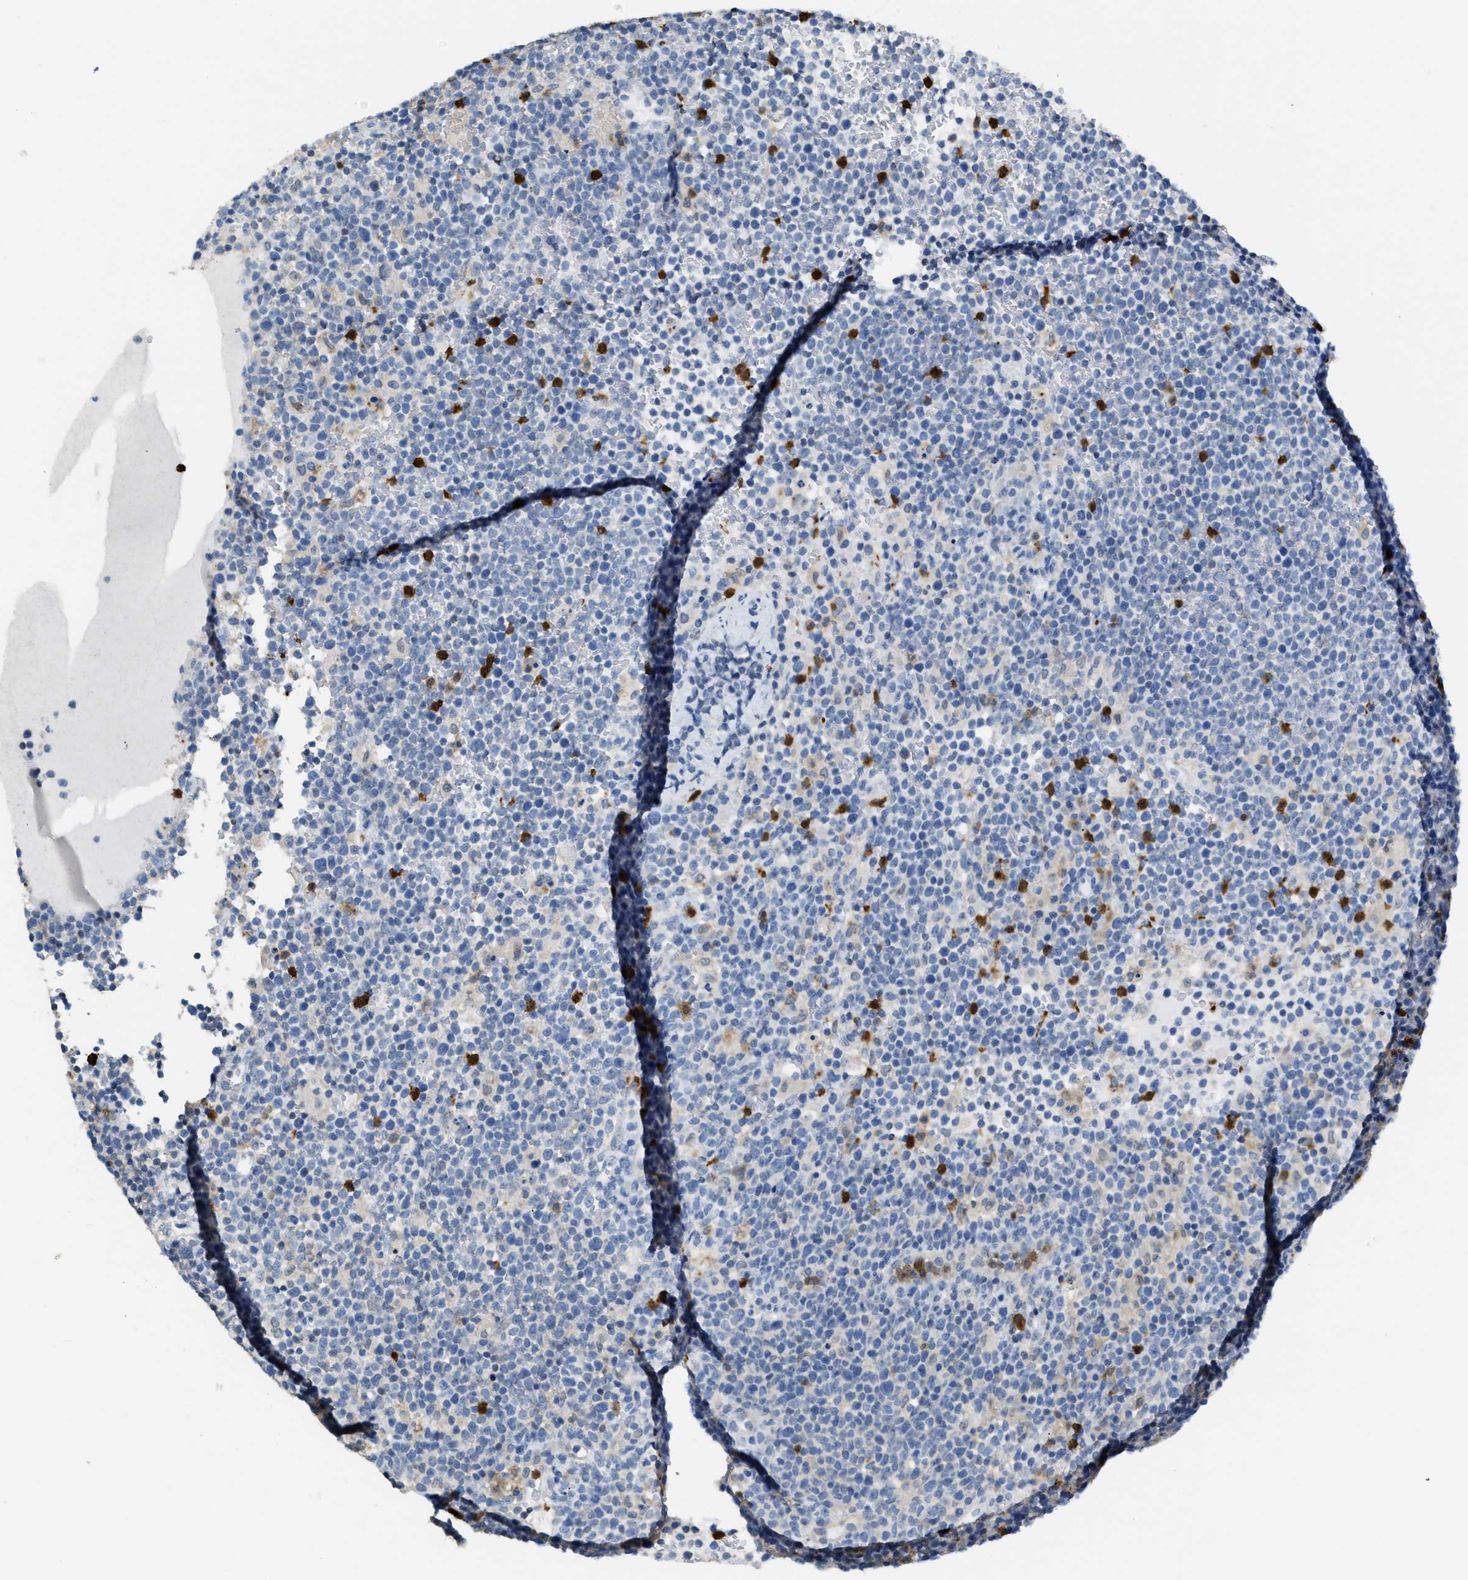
{"staining": {"intensity": "negative", "quantity": "none", "location": "none"}, "tissue": "lymphoma", "cell_type": "Tumor cells", "image_type": "cancer", "snomed": [{"axis": "morphology", "description": "Malignant lymphoma, non-Hodgkin's type, High grade"}, {"axis": "topography", "description": "Lymph node"}], "caption": "Immunohistochemistry photomicrograph of neoplastic tissue: lymphoma stained with DAB (3,3'-diaminobenzidine) exhibits no significant protein positivity in tumor cells.", "gene": "SERPINB1", "patient": {"sex": "male", "age": 61}}